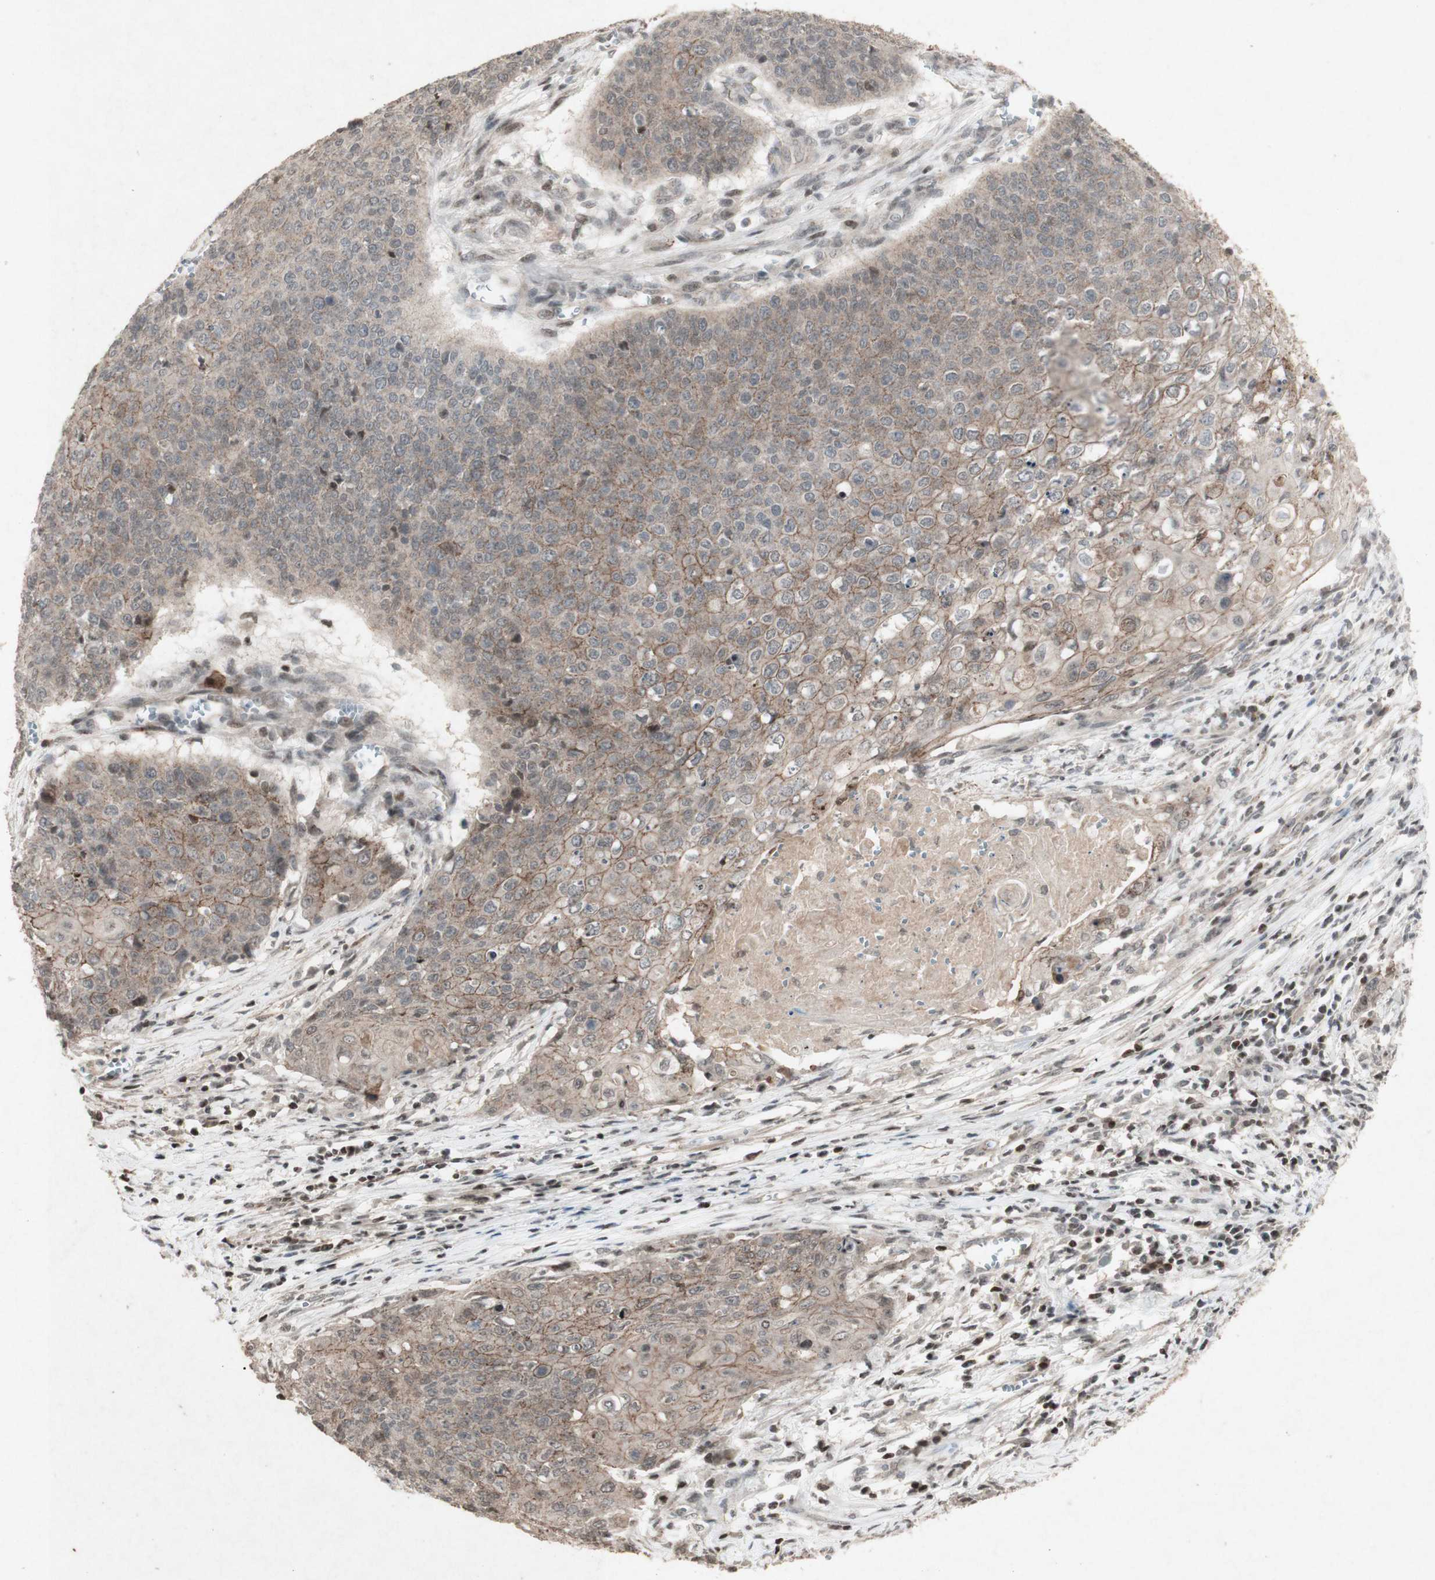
{"staining": {"intensity": "weak", "quantity": ">75%", "location": "cytoplasmic/membranous"}, "tissue": "cervical cancer", "cell_type": "Tumor cells", "image_type": "cancer", "snomed": [{"axis": "morphology", "description": "Squamous cell carcinoma, NOS"}, {"axis": "topography", "description": "Cervix"}], "caption": "High-power microscopy captured an immunohistochemistry (IHC) photomicrograph of cervical squamous cell carcinoma, revealing weak cytoplasmic/membranous staining in about >75% of tumor cells. (DAB (3,3'-diaminobenzidine) IHC, brown staining for protein, blue staining for nuclei).", "gene": "PLXNA1", "patient": {"sex": "female", "age": 39}}